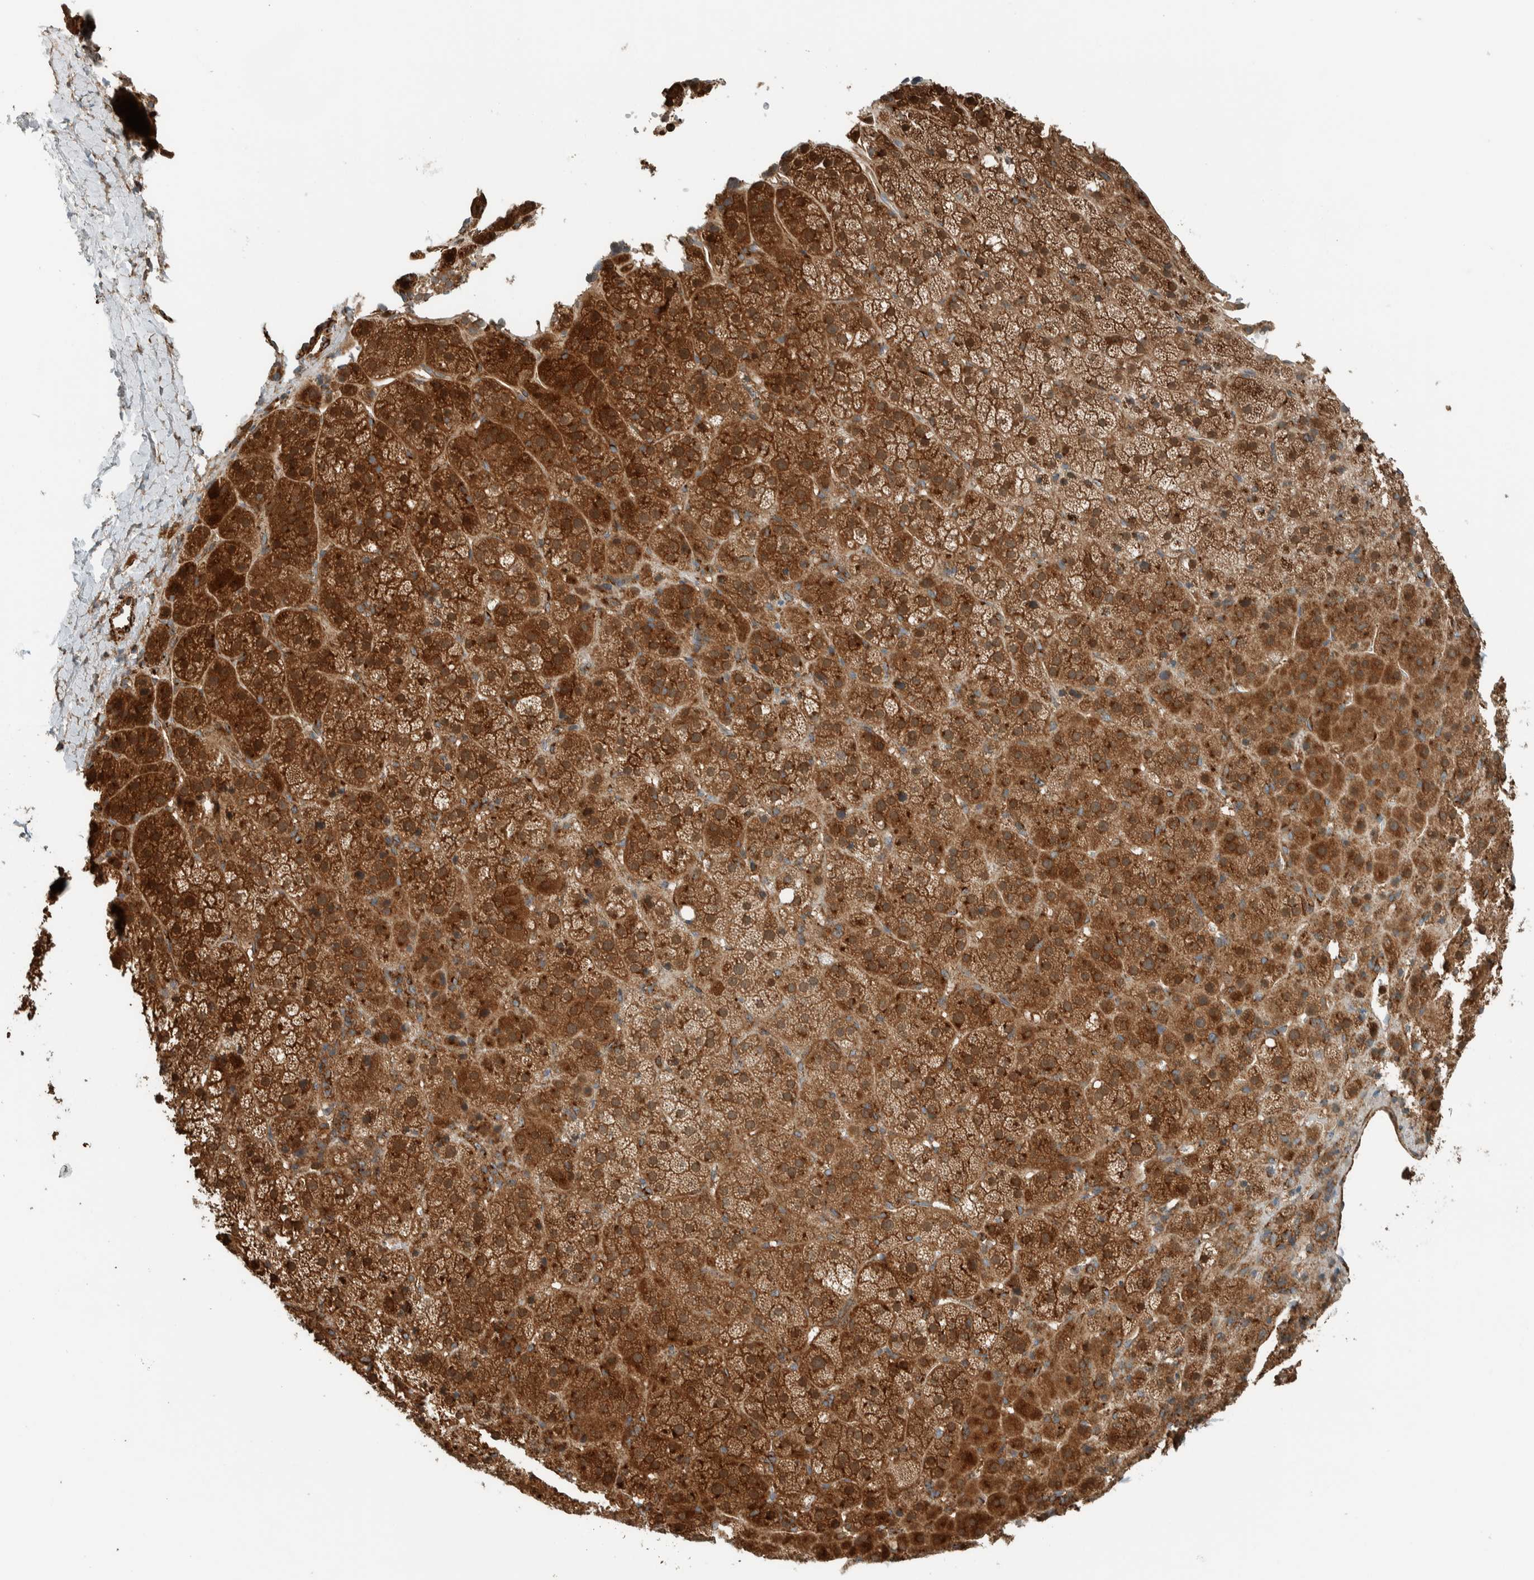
{"staining": {"intensity": "strong", "quantity": ">75%", "location": "cytoplasmic/membranous"}, "tissue": "adrenal gland", "cell_type": "Glandular cells", "image_type": "normal", "snomed": [{"axis": "morphology", "description": "Normal tissue, NOS"}, {"axis": "topography", "description": "Adrenal gland"}], "caption": "A photomicrograph of adrenal gland stained for a protein displays strong cytoplasmic/membranous brown staining in glandular cells. (IHC, brightfield microscopy, high magnification).", "gene": "EXOC7", "patient": {"sex": "female", "age": 57}}